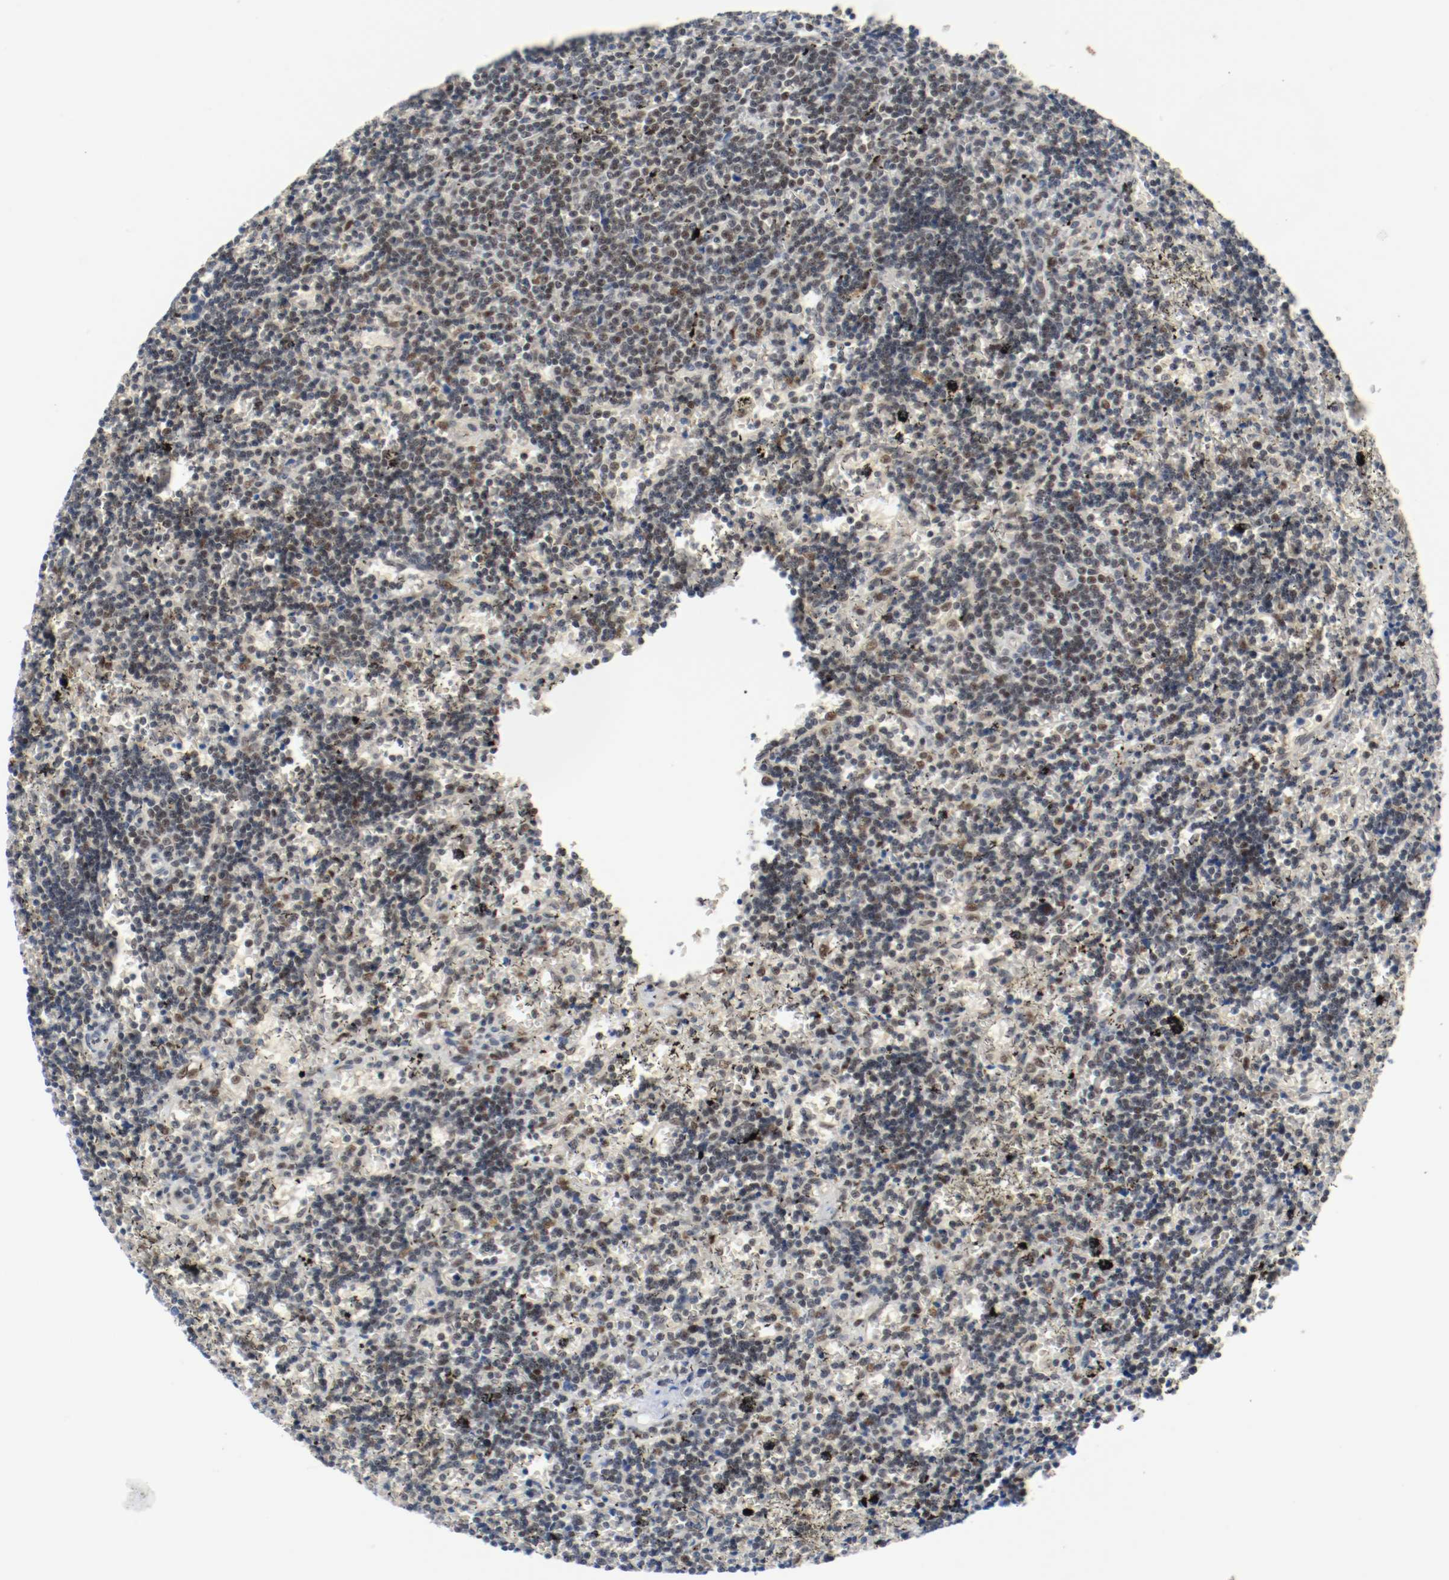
{"staining": {"intensity": "weak", "quantity": "<25%", "location": "nuclear"}, "tissue": "lymphoma", "cell_type": "Tumor cells", "image_type": "cancer", "snomed": [{"axis": "morphology", "description": "Malignant lymphoma, non-Hodgkin's type, Low grade"}, {"axis": "topography", "description": "Spleen"}], "caption": "High power microscopy micrograph of an IHC micrograph of malignant lymphoma, non-Hodgkin's type (low-grade), revealing no significant staining in tumor cells. (DAB immunohistochemistry, high magnification).", "gene": "ASH1L", "patient": {"sex": "male", "age": 60}}